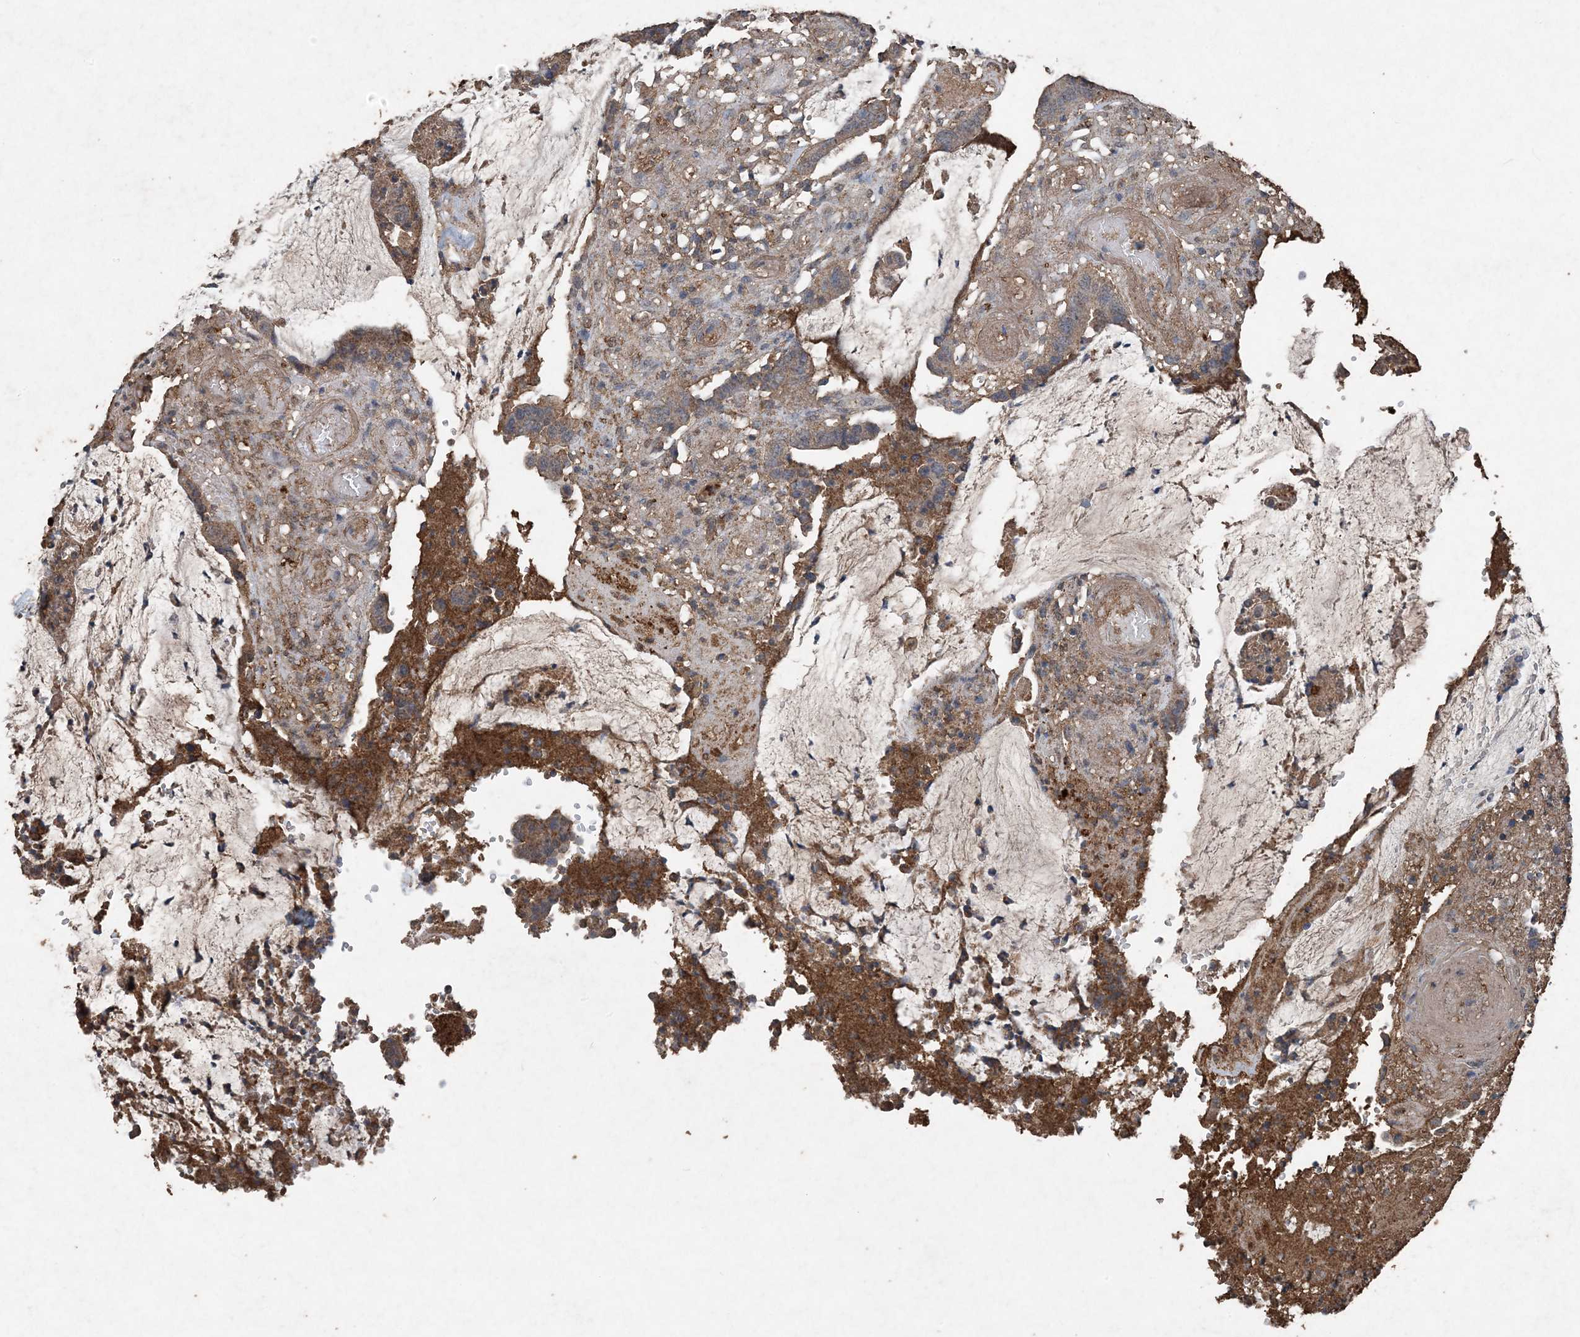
{"staining": {"intensity": "weak", "quantity": ">75%", "location": "cytoplasmic/membranous"}, "tissue": "colorectal cancer", "cell_type": "Tumor cells", "image_type": "cancer", "snomed": [{"axis": "morphology", "description": "Adenocarcinoma, NOS"}, {"axis": "topography", "description": "Rectum"}], "caption": "Colorectal cancer tissue displays weak cytoplasmic/membranous expression in about >75% of tumor cells, visualized by immunohistochemistry.", "gene": "FCN3", "patient": {"sex": "female", "age": 66}}